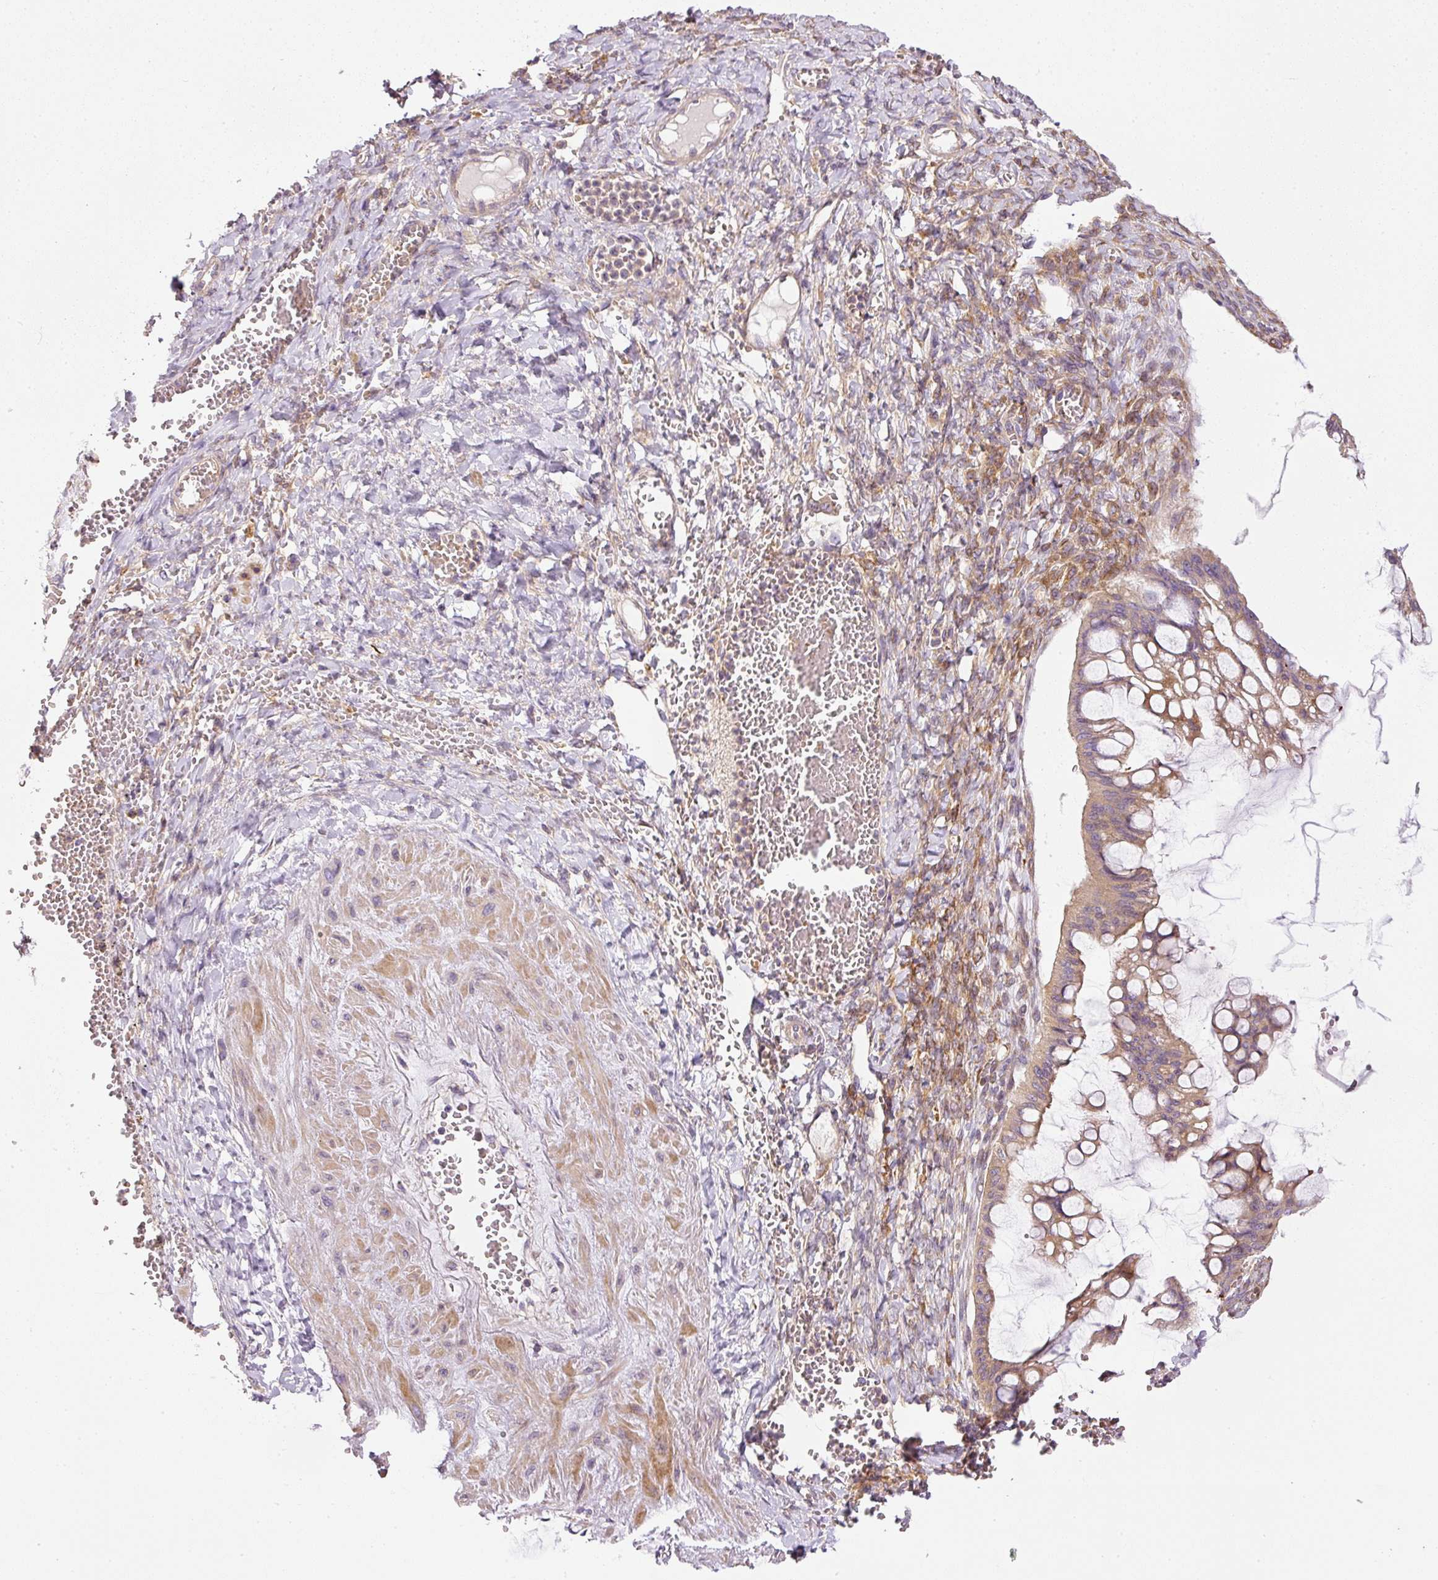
{"staining": {"intensity": "weak", "quantity": "25%-75%", "location": "cytoplasmic/membranous"}, "tissue": "ovarian cancer", "cell_type": "Tumor cells", "image_type": "cancer", "snomed": [{"axis": "morphology", "description": "Cystadenocarcinoma, mucinous, NOS"}, {"axis": "topography", "description": "Ovary"}], "caption": "The image shows immunohistochemical staining of ovarian cancer. There is weak cytoplasmic/membranous staining is appreciated in approximately 25%-75% of tumor cells.", "gene": "TBC1D2B", "patient": {"sex": "female", "age": 73}}